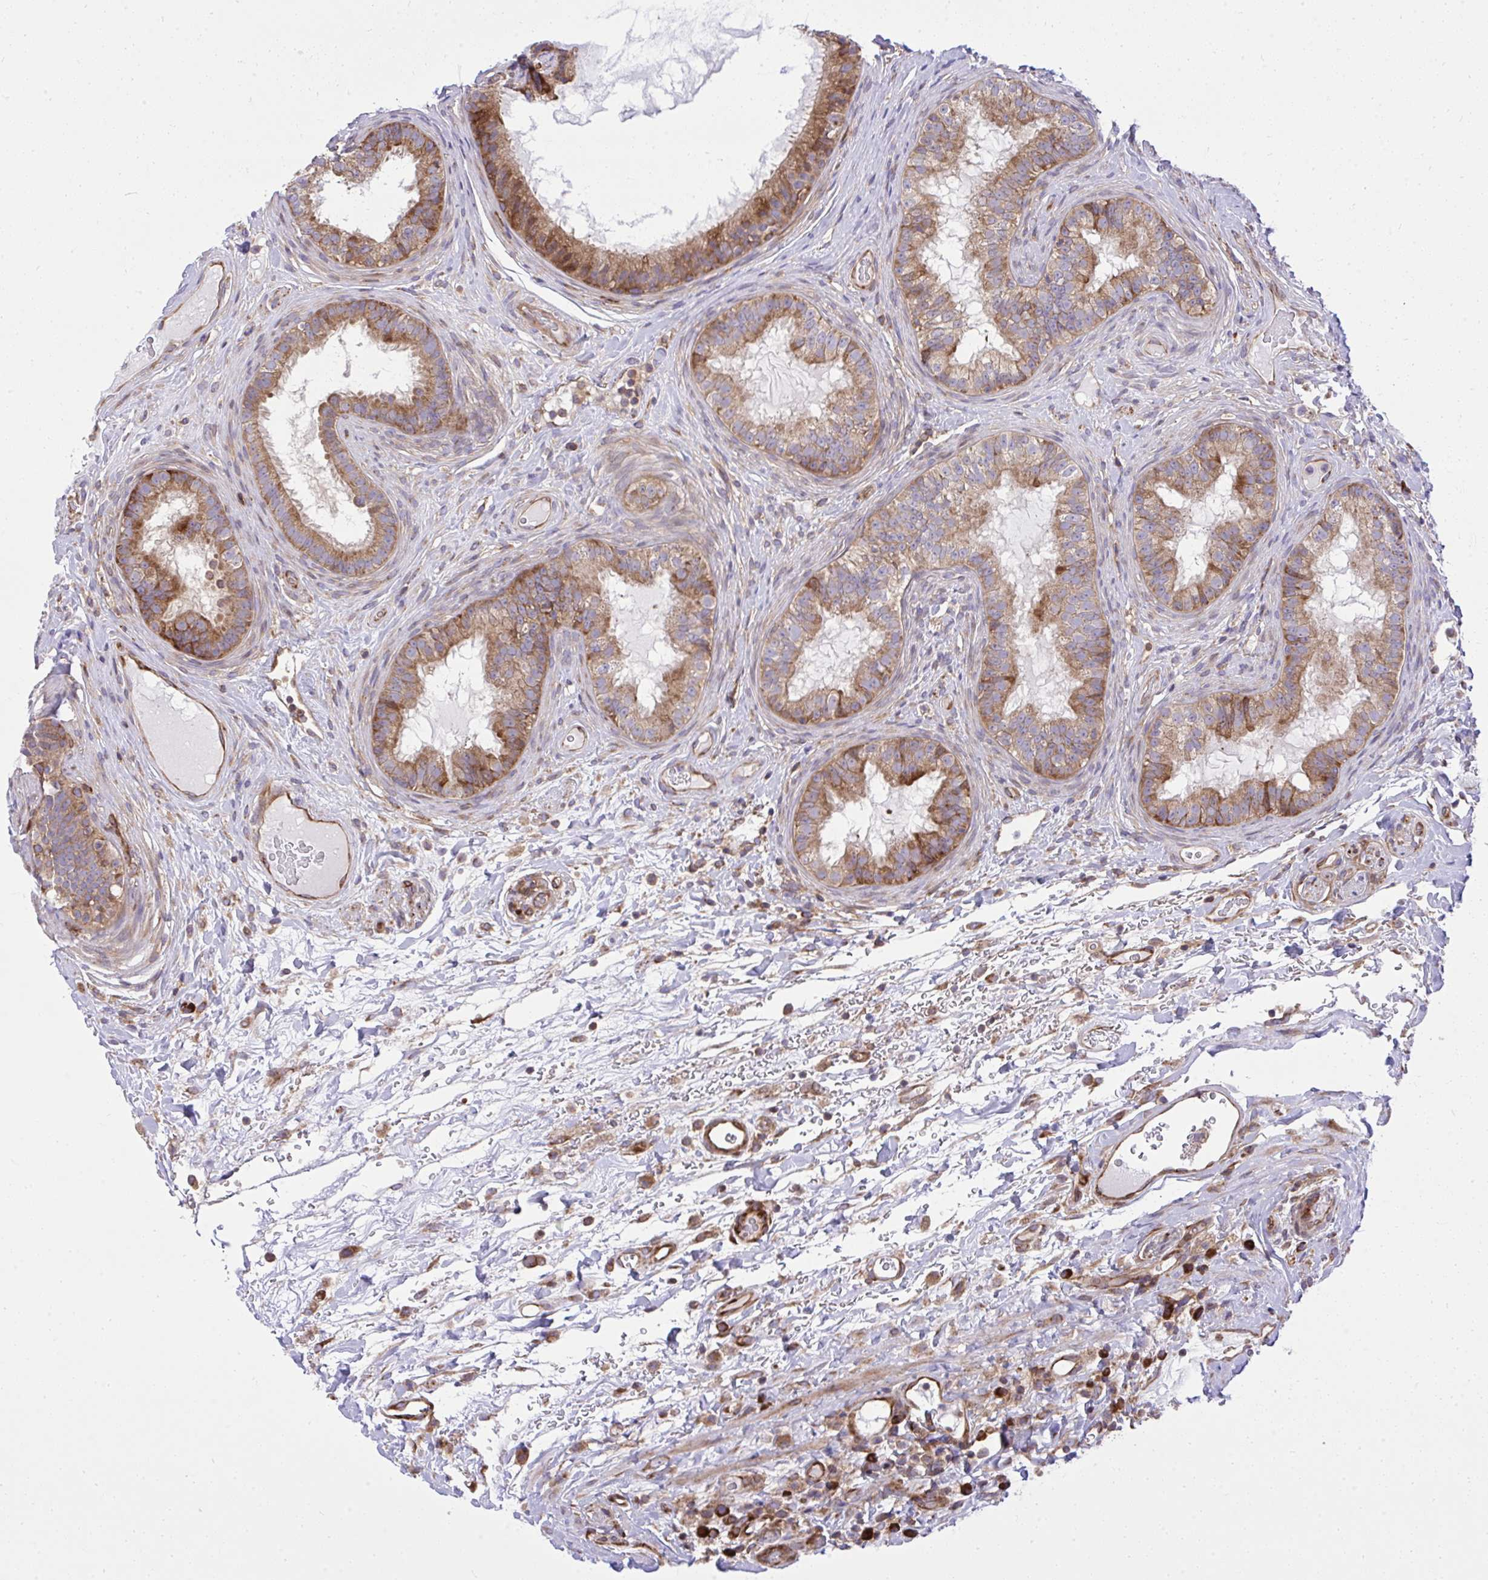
{"staining": {"intensity": "moderate", "quantity": ">75%", "location": "cytoplasmic/membranous"}, "tissue": "epididymis", "cell_type": "Glandular cells", "image_type": "normal", "snomed": [{"axis": "morphology", "description": "Normal tissue, NOS"}, {"axis": "topography", "description": "Epididymis"}], "caption": "A high-resolution histopathology image shows immunohistochemistry (IHC) staining of unremarkable epididymis, which displays moderate cytoplasmic/membranous expression in approximately >75% of glandular cells.", "gene": "NMNAT3", "patient": {"sex": "male", "age": 23}}